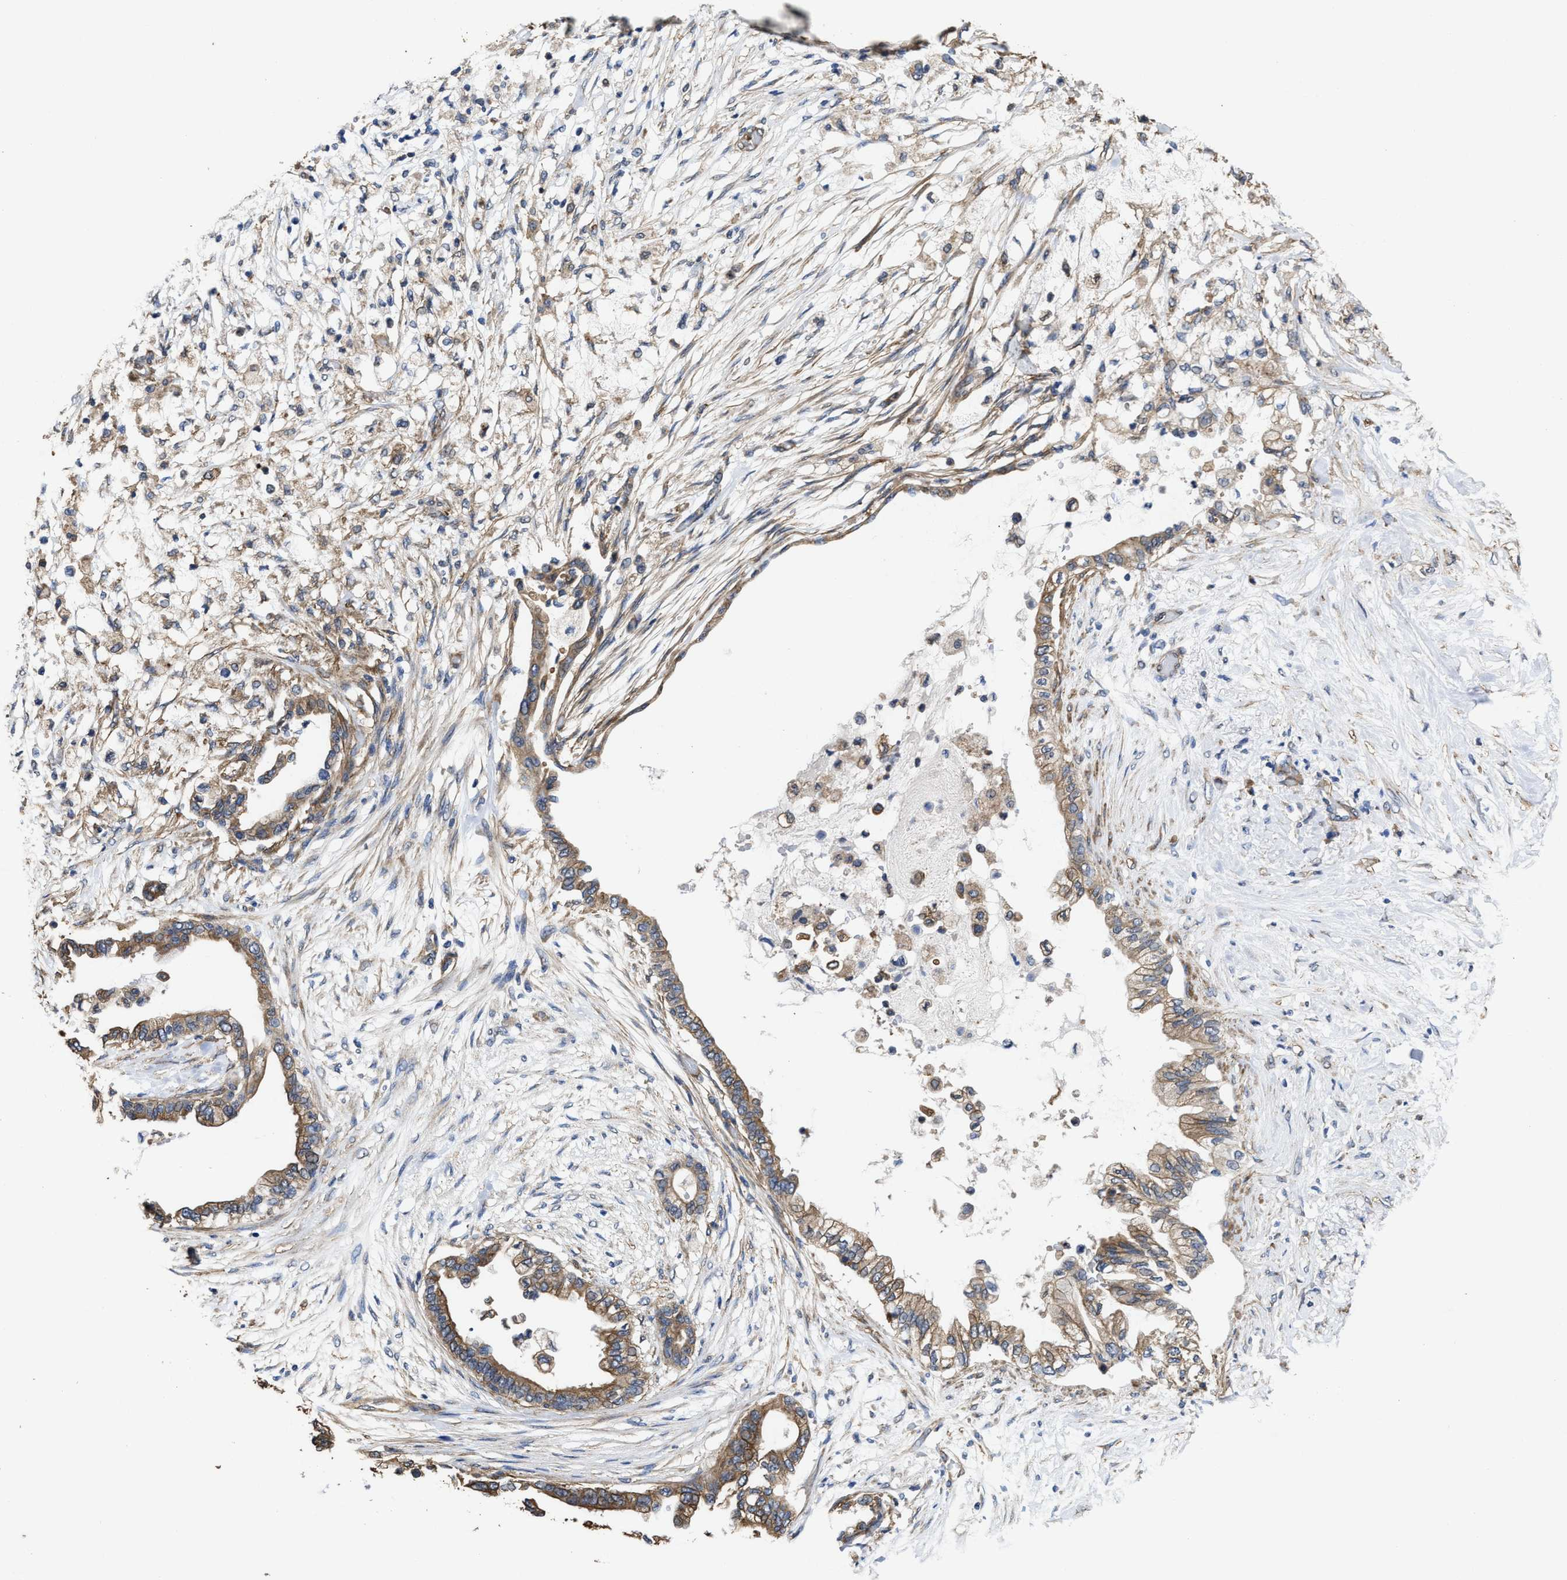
{"staining": {"intensity": "moderate", "quantity": ">75%", "location": "cytoplasmic/membranous"}, "tissue": "pancreatic cancer", "cell_type": "Tumor cells", "image_type": "cancer", "snomed": [{"axis": "morphology", "description": "Normal tissue, NOS"}, {"axis": "morphology", "description": "Adenocarcinoma, NOS"}, {"axis": "topography", "description": "Pancreas"}, {"axis": "topography", "description": "Duodenum"}], "caption": "Immunohistochemical staining of human adenocarcinoma (pancreatic) reveals medium levels of moderate cytoplasmic/membranous expression in approximately >75% of tumor cells.", "gene": "SFXN4", "patient": {"sex": "female", "age": 60}}